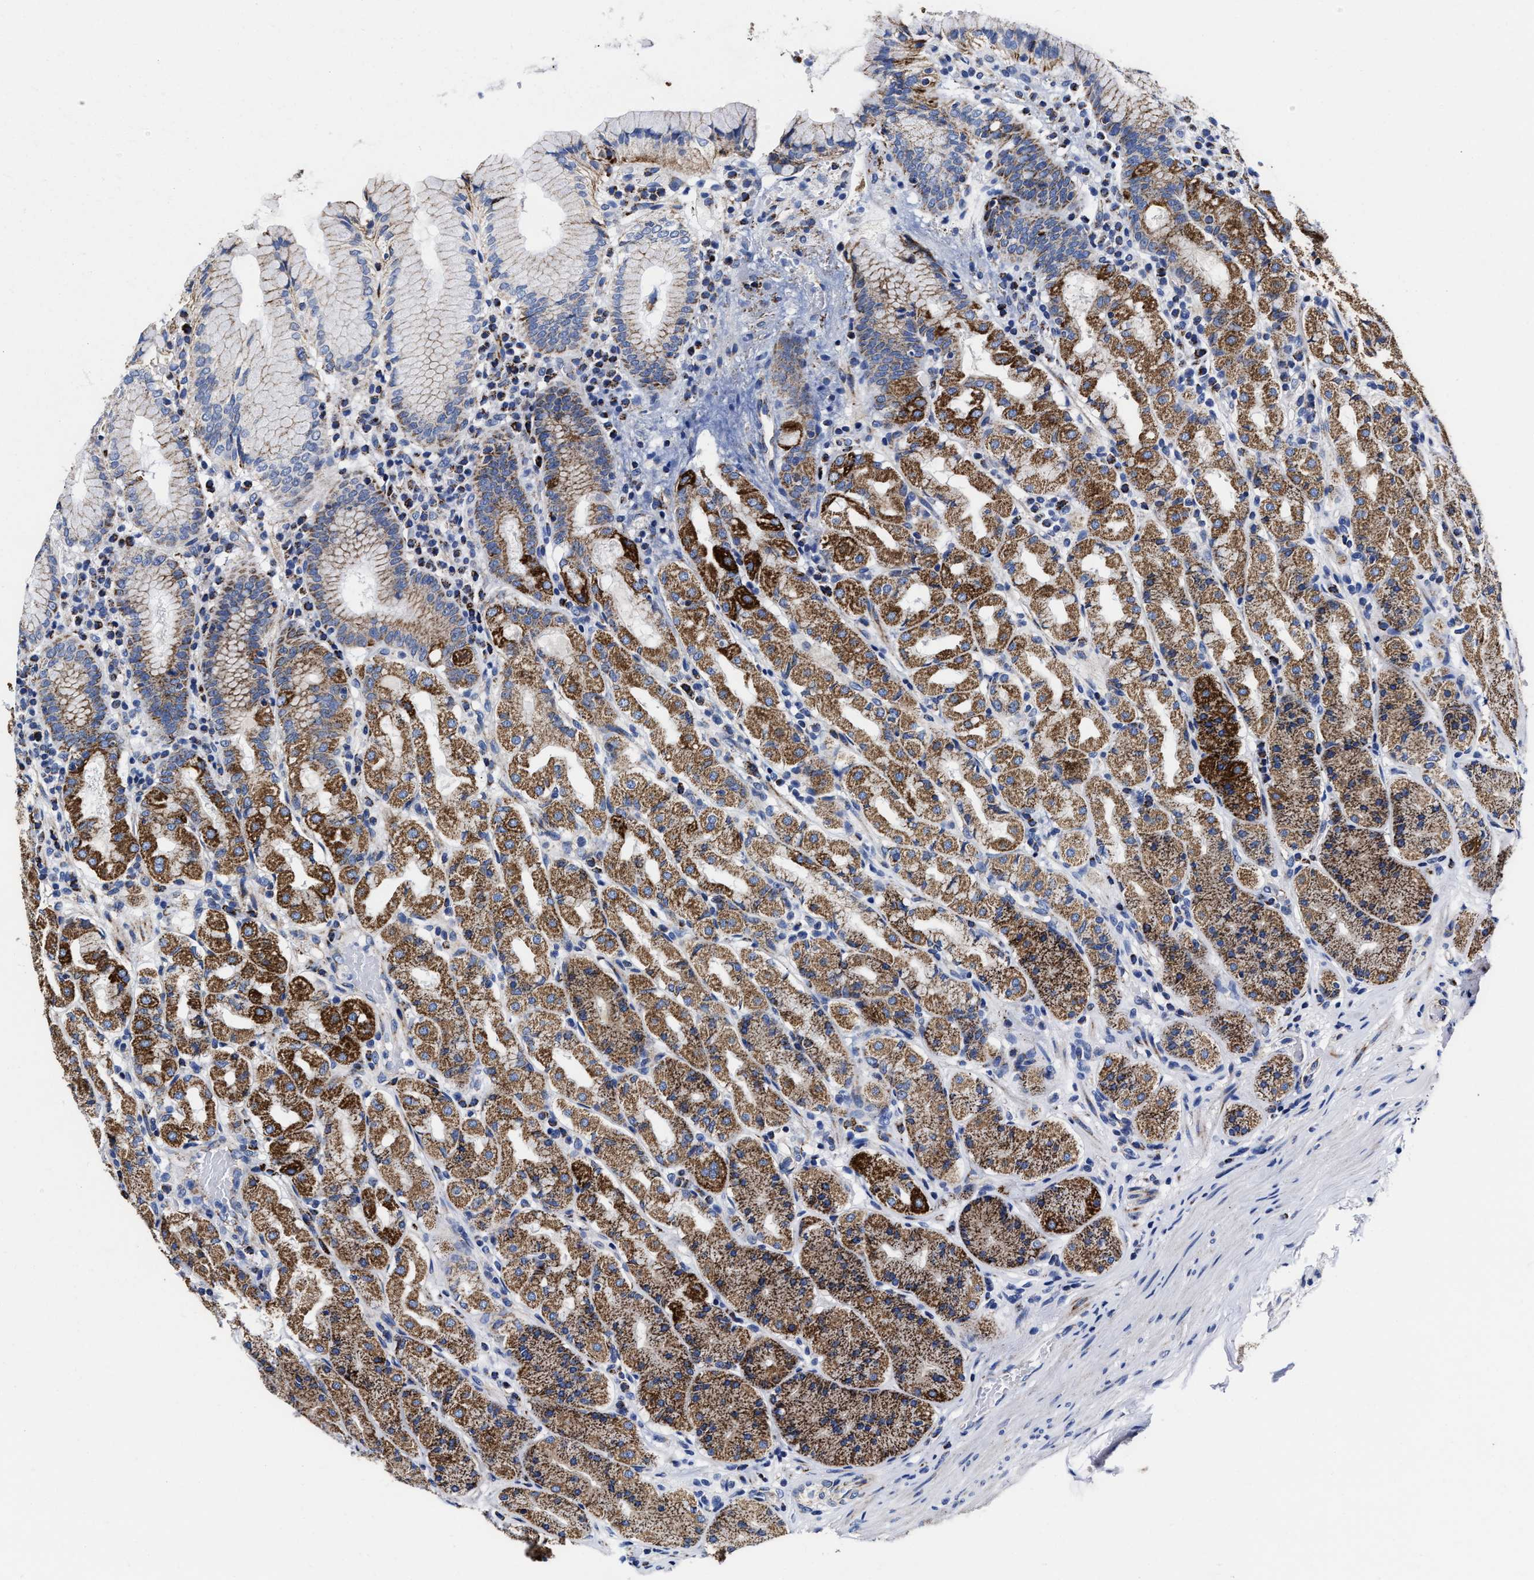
{"staining": {"intensity": "moderate", "quantity": "25%-75%", "location": "cytoplasmic/membranous"}, "tissue": "stomach", "cell_type": "Glandular cells", "image_type": "normal", "snomed": [{"axis": "morphology", "description": "Normal tissue, NOS"}, {"axis": "topography", "description": "Stomach"}, {"axis": "topography", "description": "Stomach, lower"}], "caption": "DAB (3,3'-diaminobenzidine) immunohistochemical staining of unremarkable stomach reveals moderate cytoplasmic/membranous protein expression in about 25%-75% of glandular cells. (DAB = brown stain, brightfield microscopy at high magnification).", "gene": "HINT2", "patient": {"sex": "female", "age": 56}}